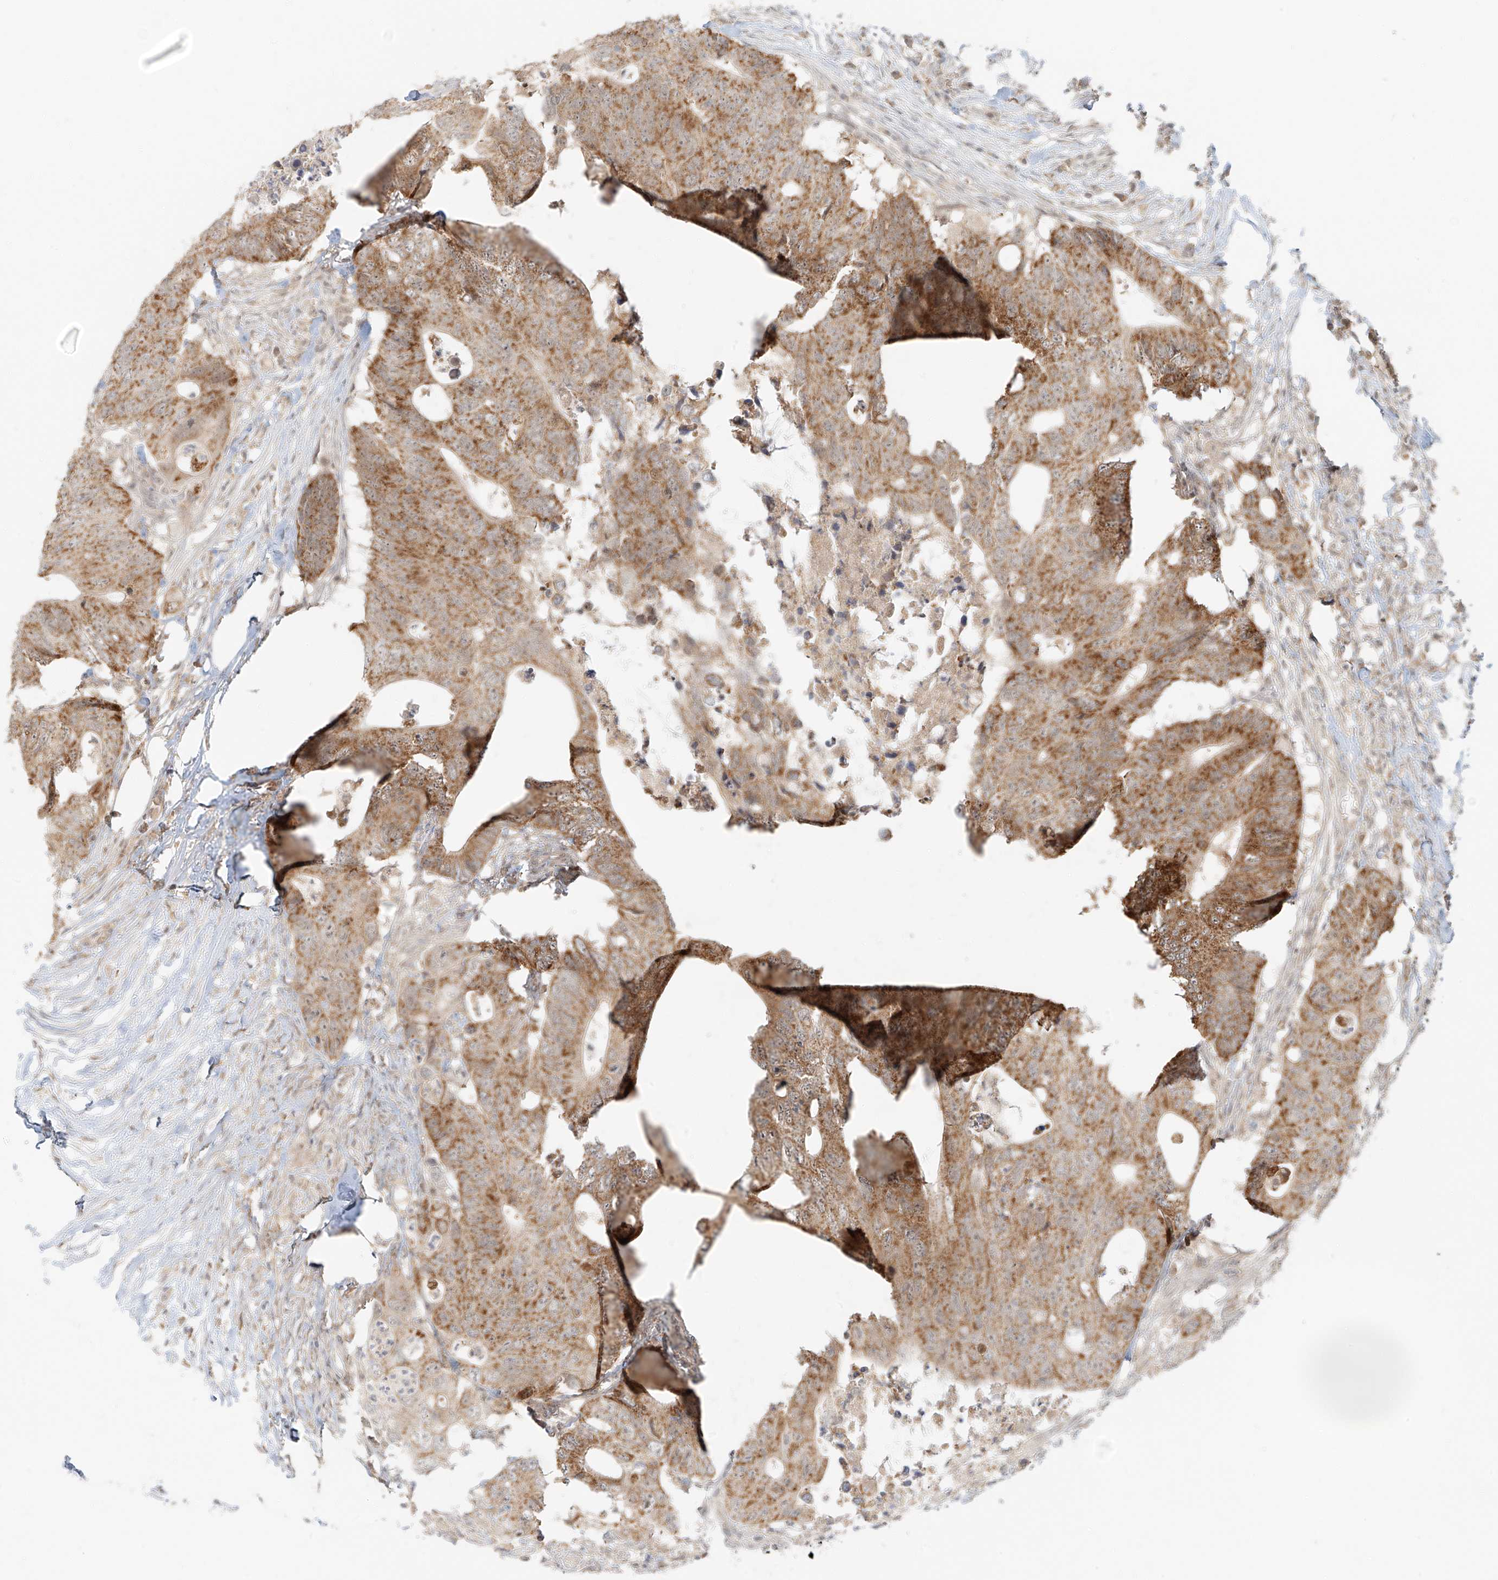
{"staining": {"intensity": "moderate", "quantity": ">75%", "location": "cytoplasmic/membranous"}, "tissue": "colorectal cancer", "cell_type": "Tumor cells", "image_type": "cancer", "snomed": [{"axis": "morphology", "description": "Adenocarcinoma, NOS"}, {"axis": "topography", "description": "Colon"}], "caption": "Colorectal cancer (adenocarcinoma) stained with immunohistochemistry (IHC) demonstrates moderate cytoplasmic/membranous staining in approximately >75% of tumor cells. The staining was performed using DAB (3,3'-diaminobenzidine), with brown indicating positive protein expression. Nuclei are stained blue with hematoxylin.", "gene": "MIPEP", "patient": {"sex": "male", "age": 71}}